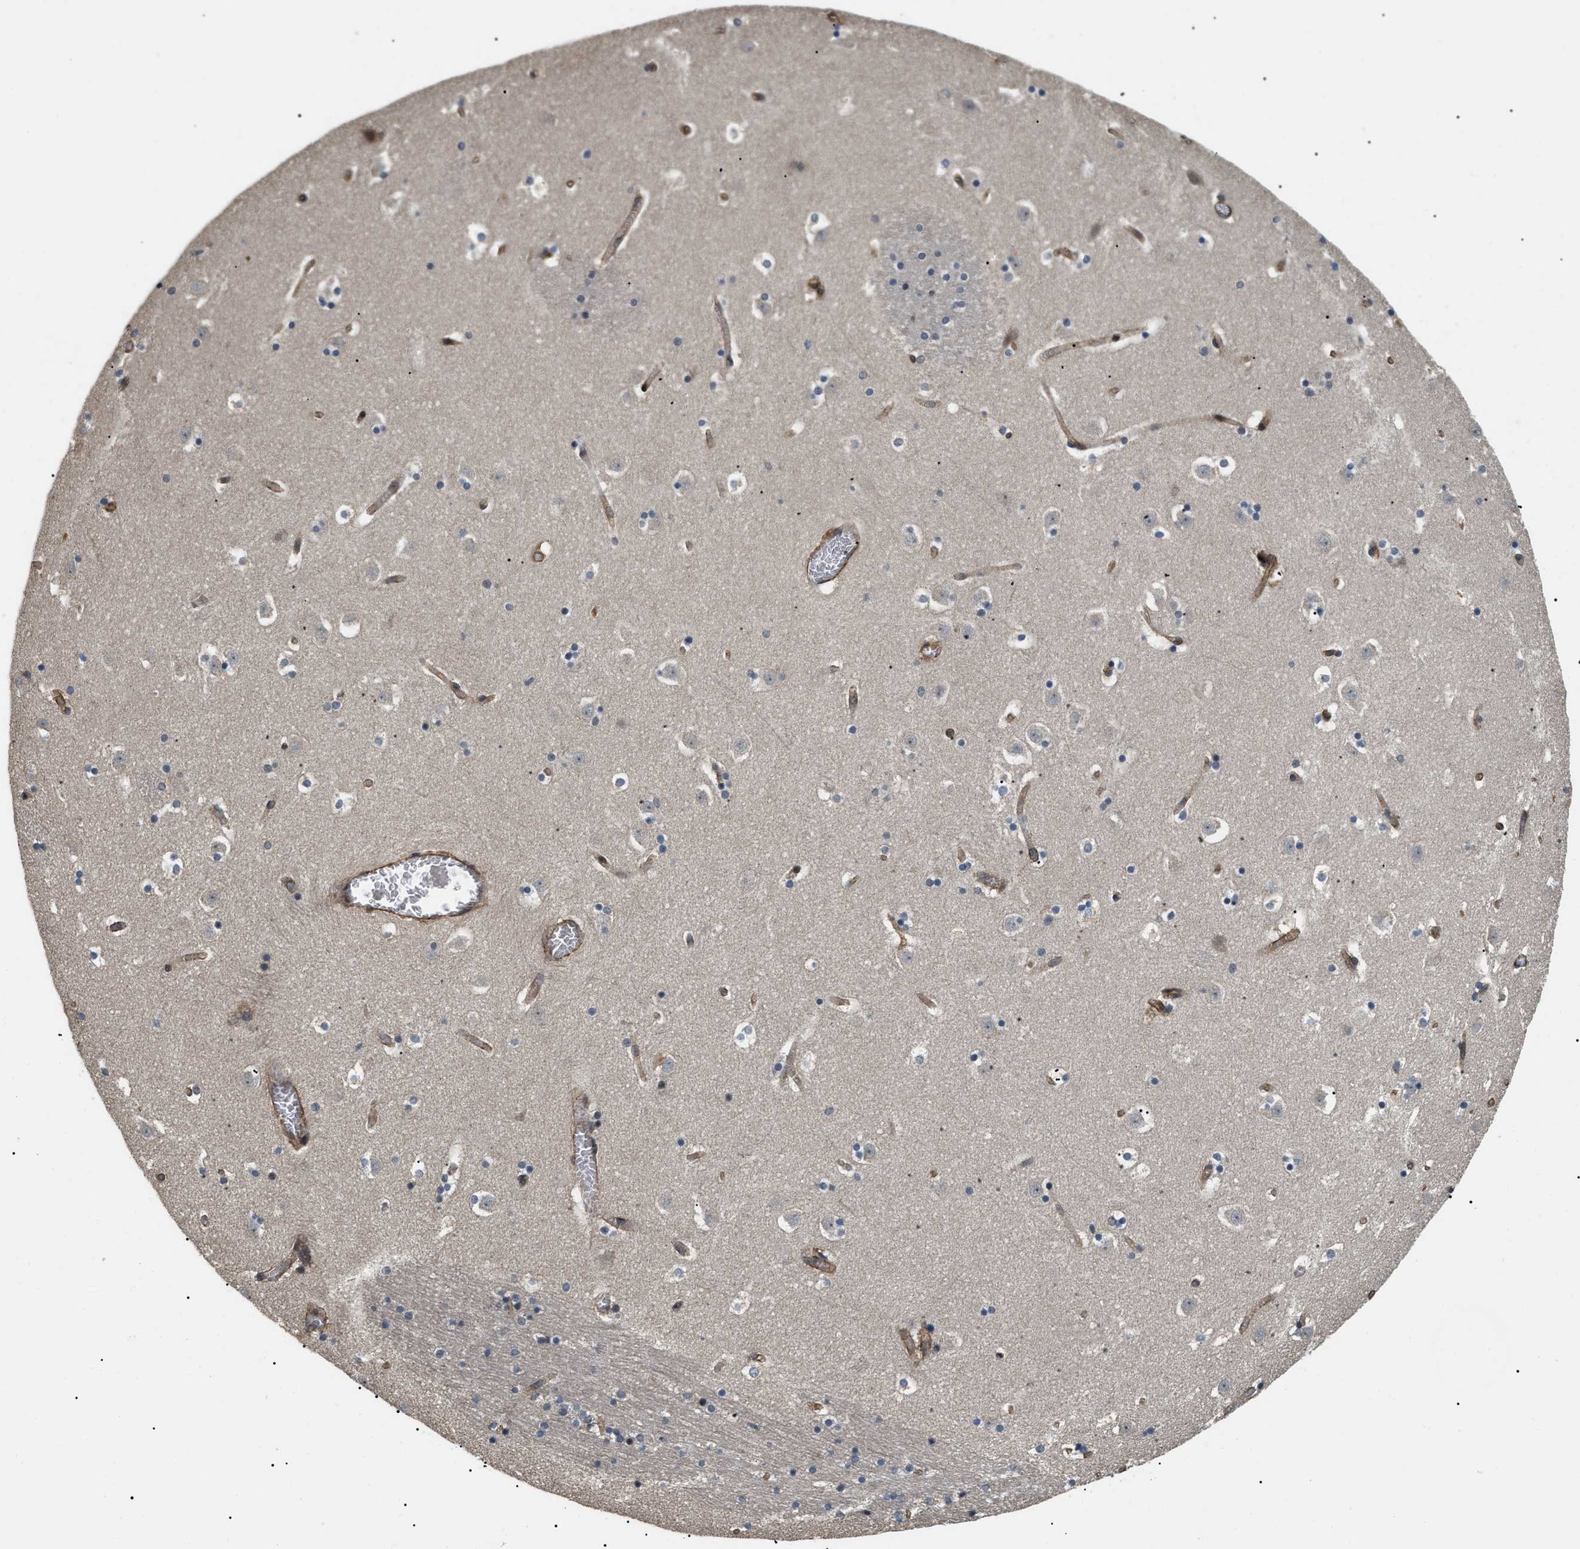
{"staining": {"intensity": "negative", "quantity": "none", "location": "none"}, "tissue": "caudate", "cell_type": "Glial cells", "image_type": "normal", "snomed": [{"axis": "morphology", "description": "Normal tissue, NOS"}, {"axis": "topography", "description": "Lateral ventricle wall"}], "caption": "The photomicrograph shows no significant expression in glial cells of caudate.", "gene": "LTA4H", "patient": {"sex": "male", "age": 45}}